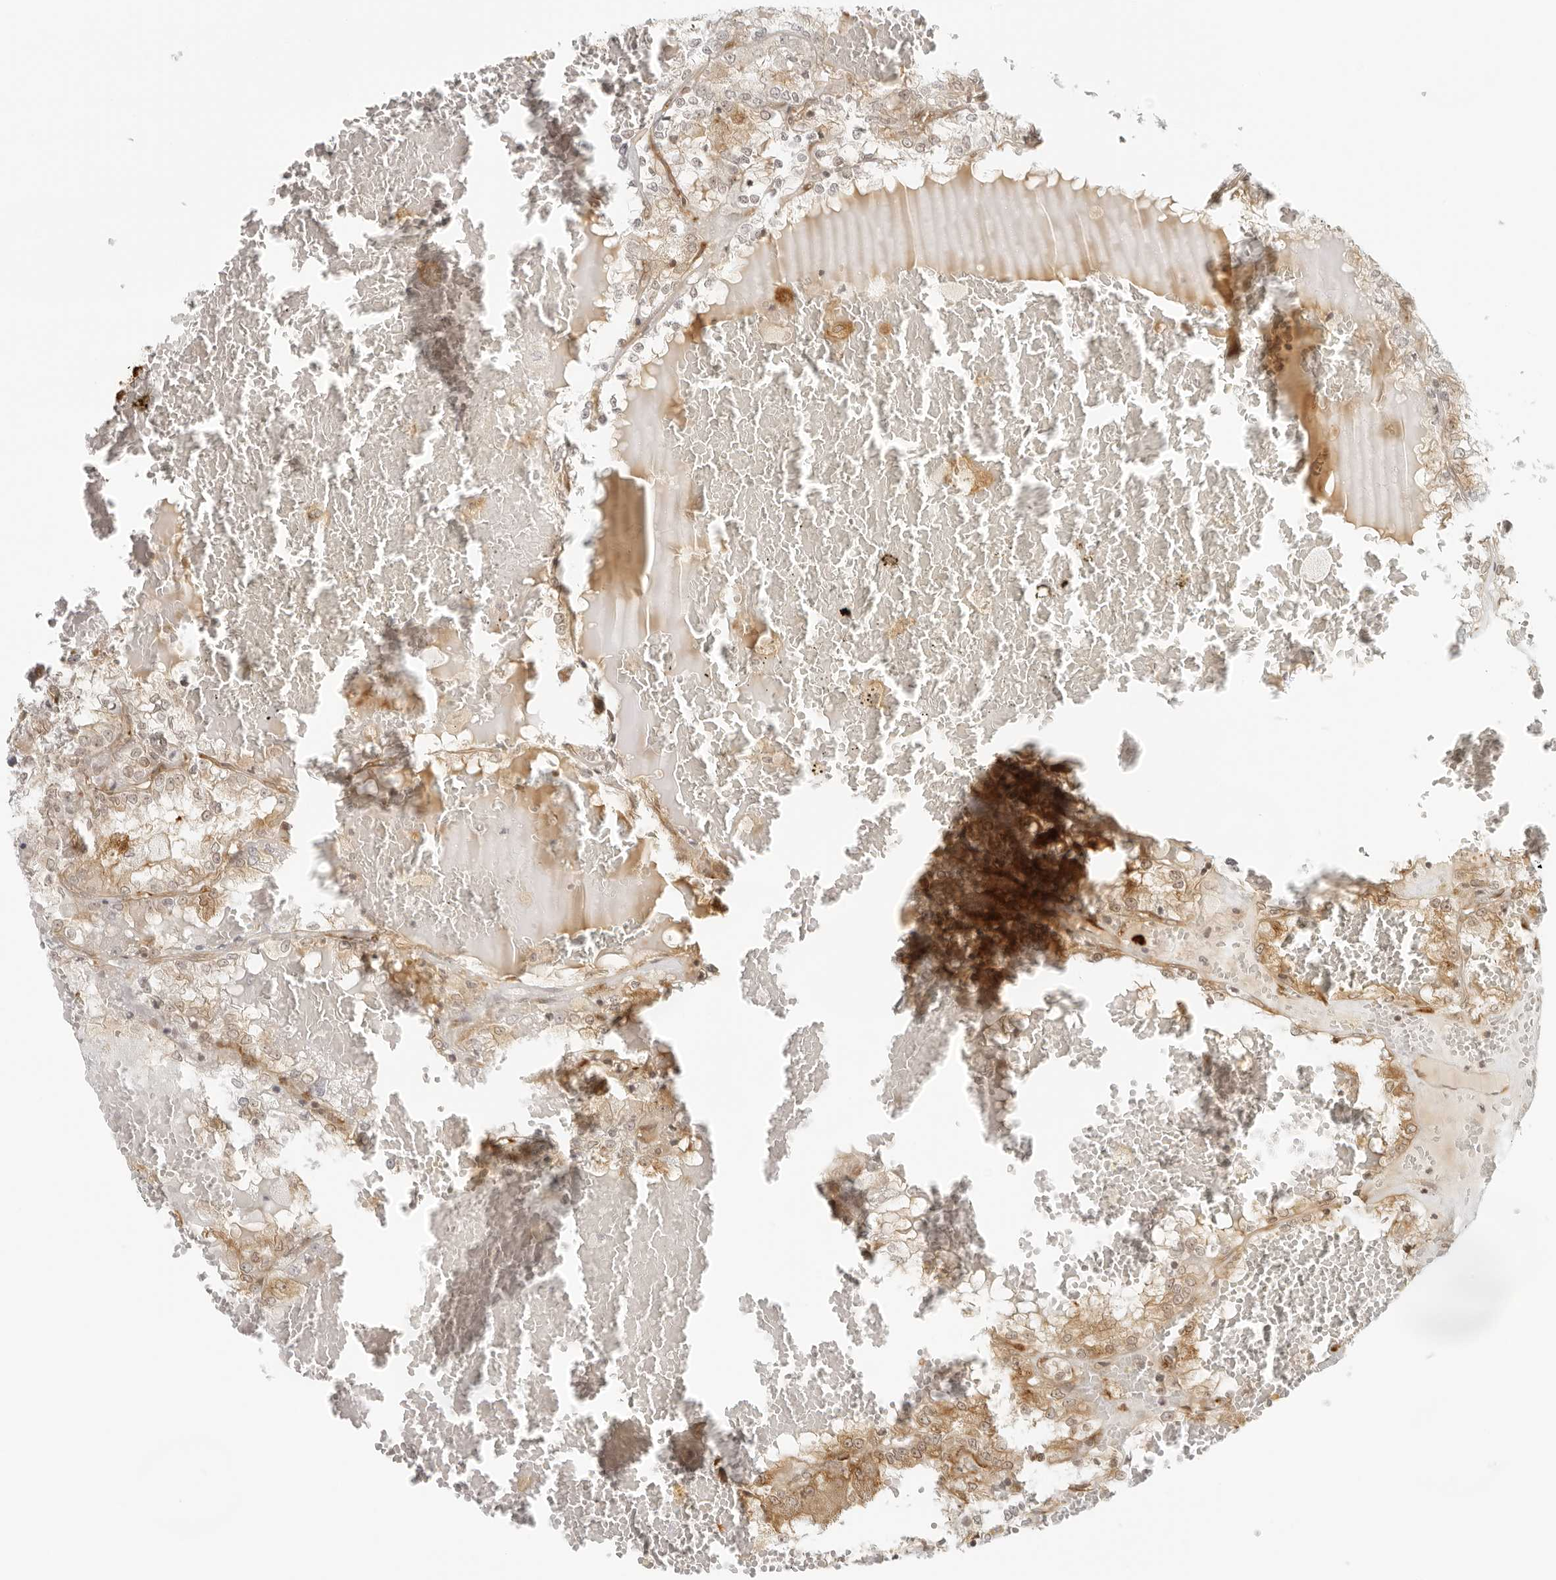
{"staining": {"intensity": "moderate", "quantity": "25%-75%", "location": "cytoplasmic/membranous,nuclear"}, "tissue": "renal cancer", "cell_type": "Tumor cells", "image_type": "cancer", "snomed": [{"axis": "morphology", "description": "Adenocarcinoma, NOS"}, {"axis": "topography", "description": "Kidney"}], "caption": "Moderate cytoplasmic/membranous and nuclear positivity is appreciated in about 25%-75% of tumor cells in renal adenocarcinoma.", "gene": "EIF4G1", "patient": {"sex": "female", "age": 56}}